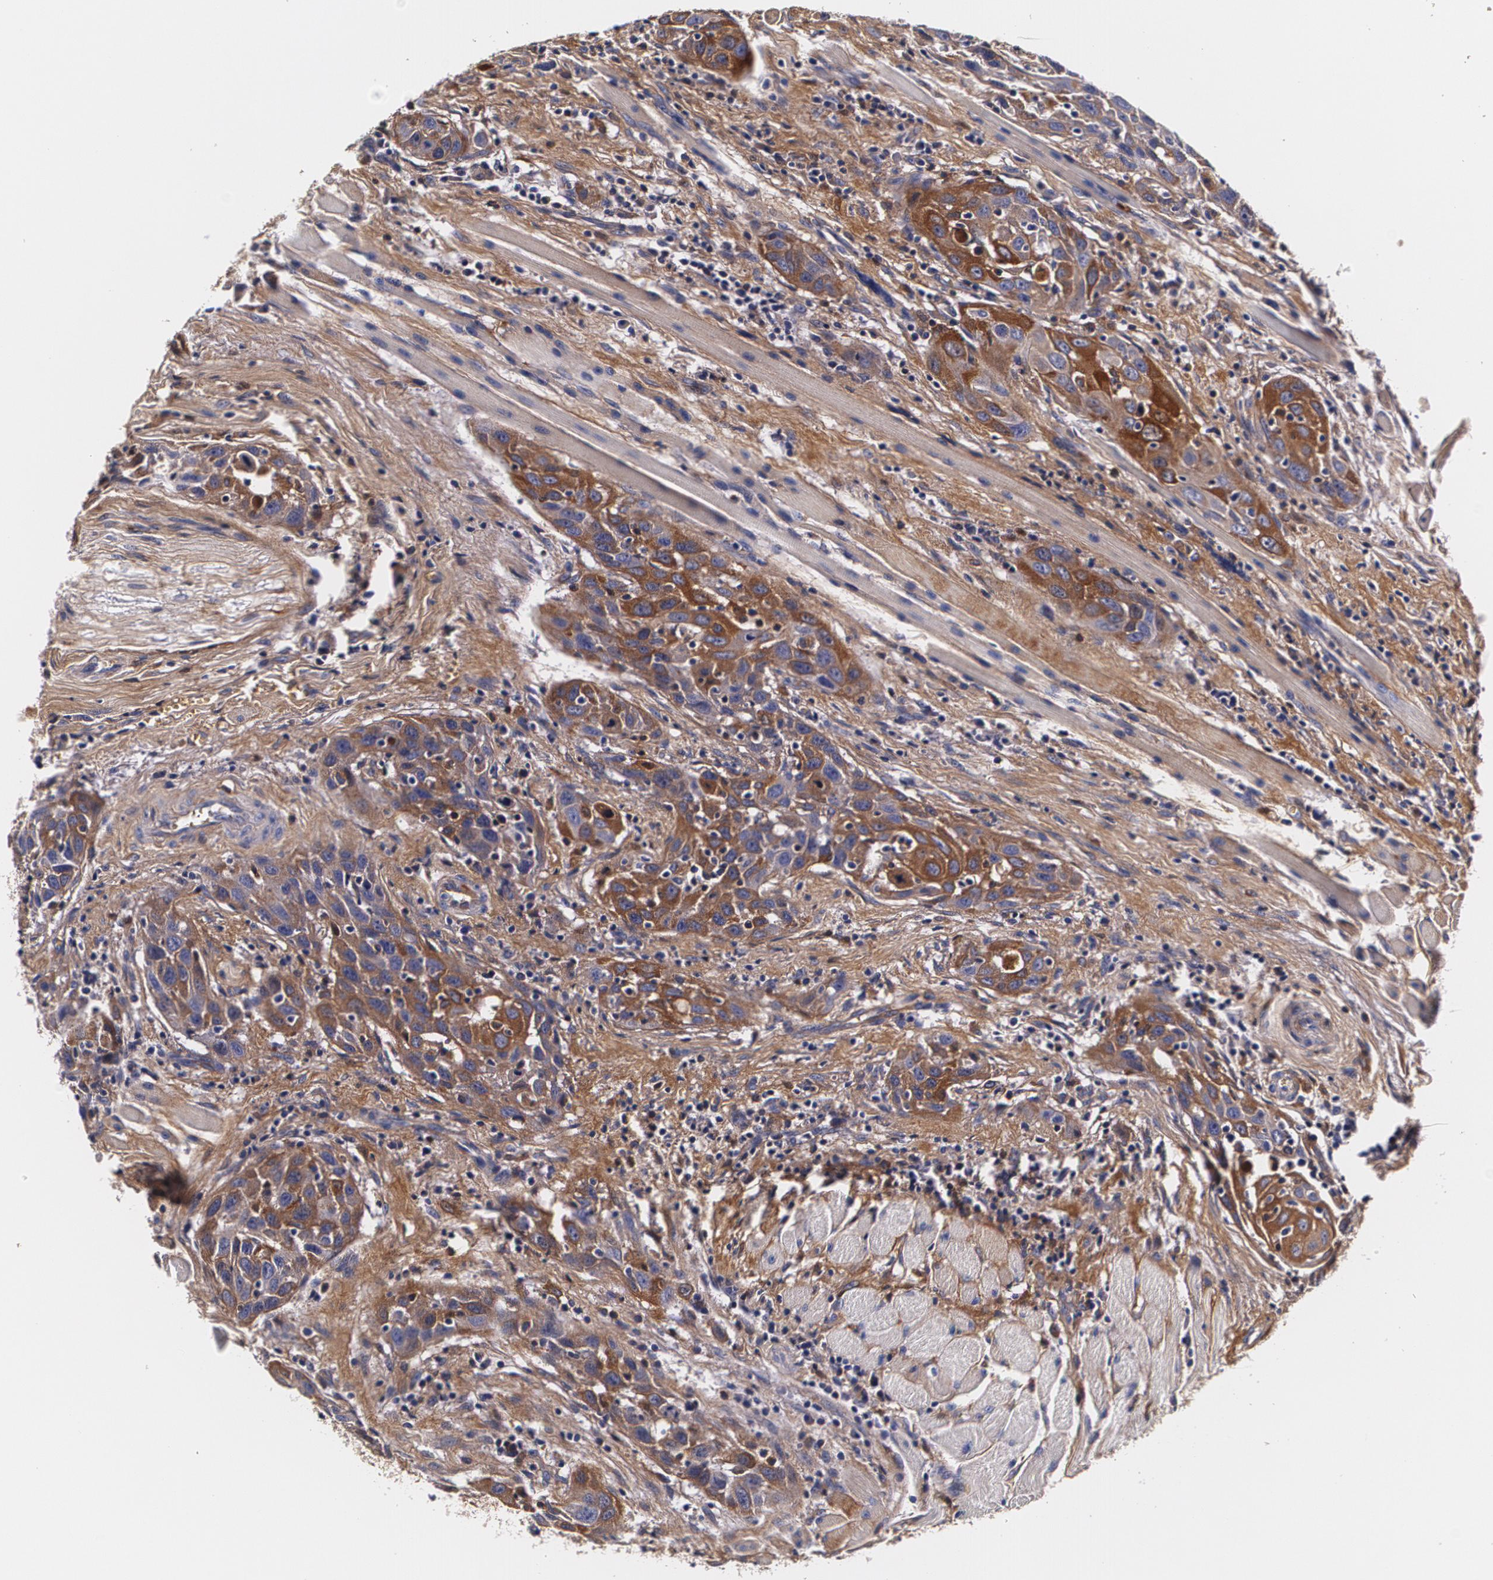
{"staining": {"intensity": "moderate", "quantity": "25%-75%", "location": "cytoplasmic/membranous"}, "tissue": "head and neck cancer", "cell_type": "Tumor cells", "image_type": "cancer", "snomed": [{"axis": "morphology", "description": "Squamous cell carcinoma, NOS"}, {"axis": "topography", "description": "Oral tissue"}, {"axis": "topography", "description": "Head-Neck"}], "caption": "Human head and neck cancer (squamous cell carcinoma) stained with a brown dye exhibits moderate cytoplasmic/membranous positive positivity in about 25%-75% of tumor cells.", "gene": "TTR", "patient": {"sex": "female", "age": 50}}